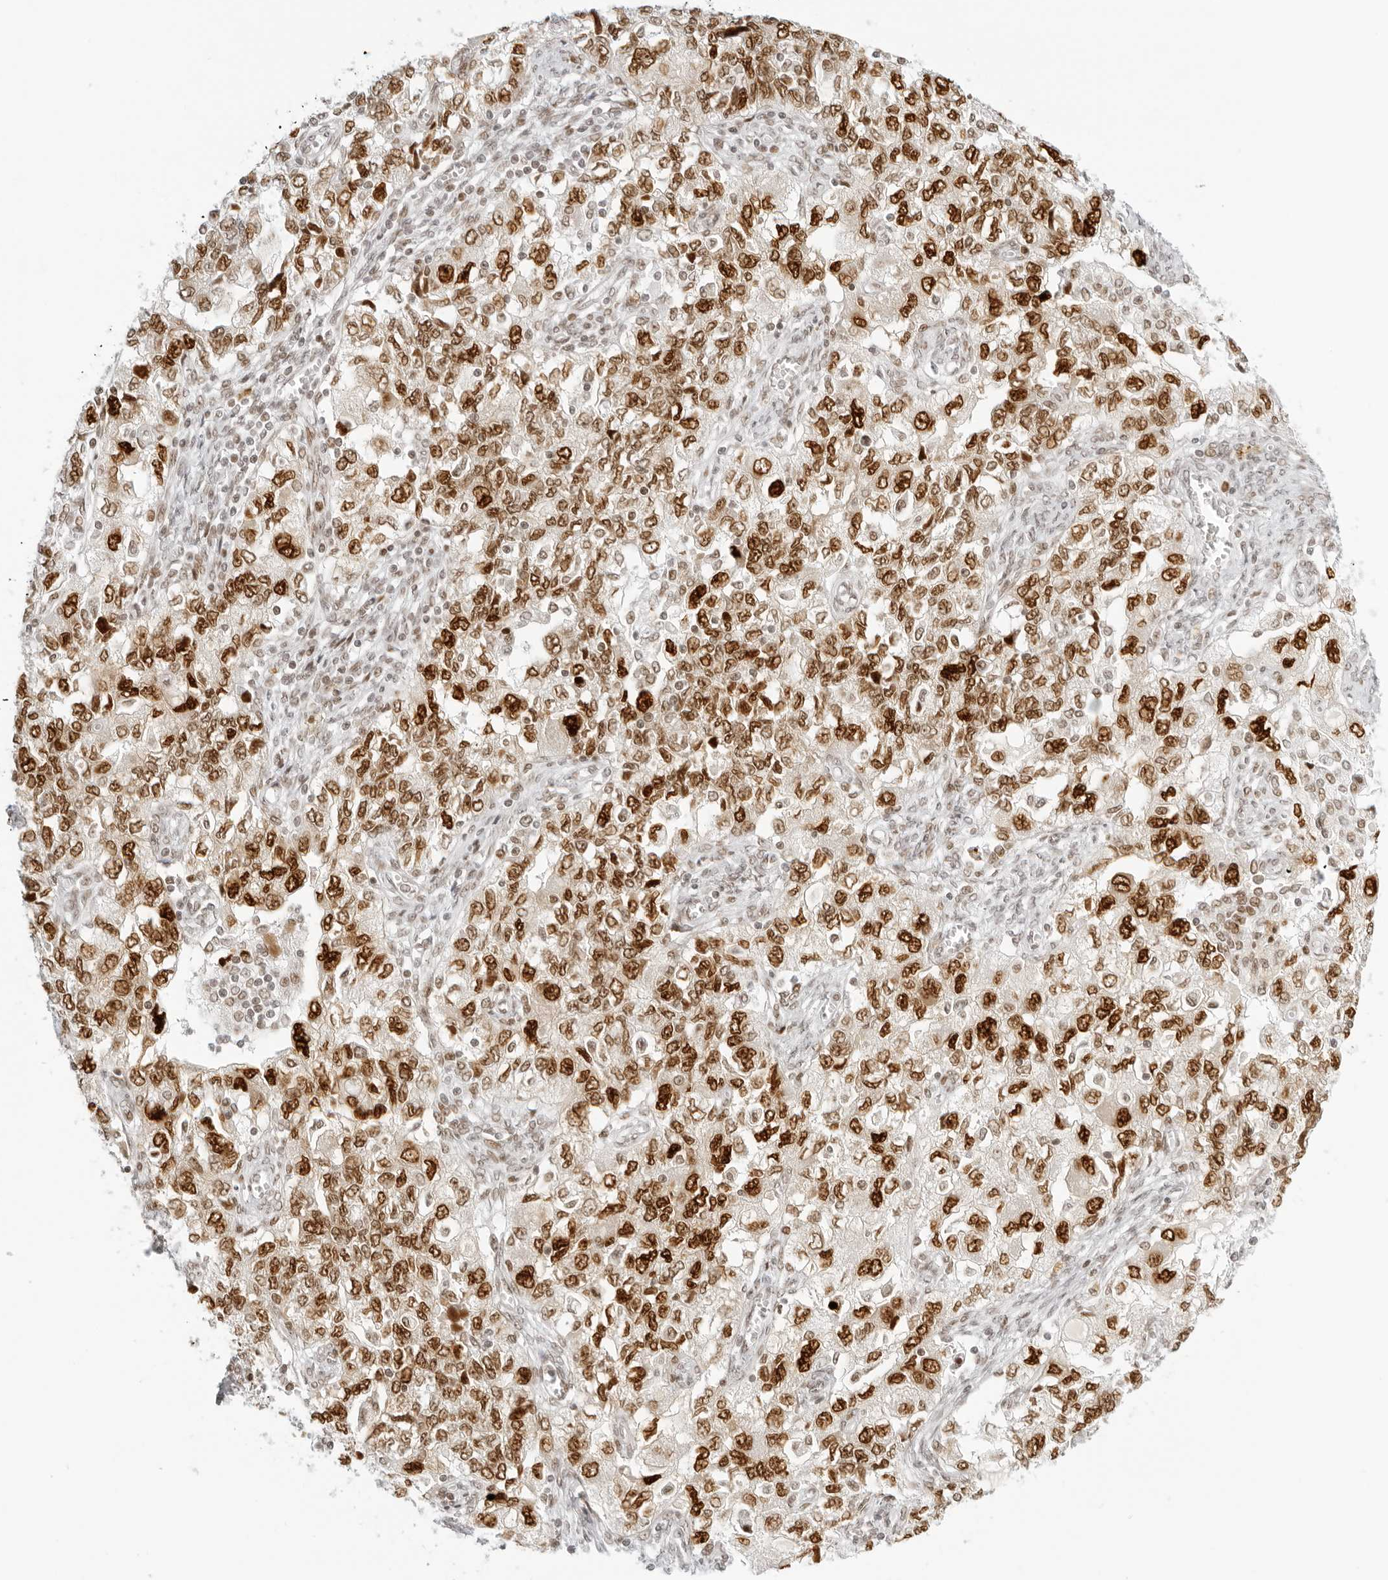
{"staining": {"intensity": "moderate", "quantity": ">75%", "location": "nuclear"}, "tissue": "ovarian cancer", "cell_type": "Tumor cells", "image_type": "cancer", "snomed": [{"axis": "morphology", "description": "Carcinoma, NOS"}, {"axis": "morphology", "description": "Cystadenocarcinoma, serous, NOS"}, {"axis": "topography", "description": "Ovary"}], "caption": "Ovarian cancer (serous cystadenocarcinoma) stained with a protein marker shows moderate staining in tumor cells.", "gene": "RCC1", "patient": {"sex": "female", "age": 69}}